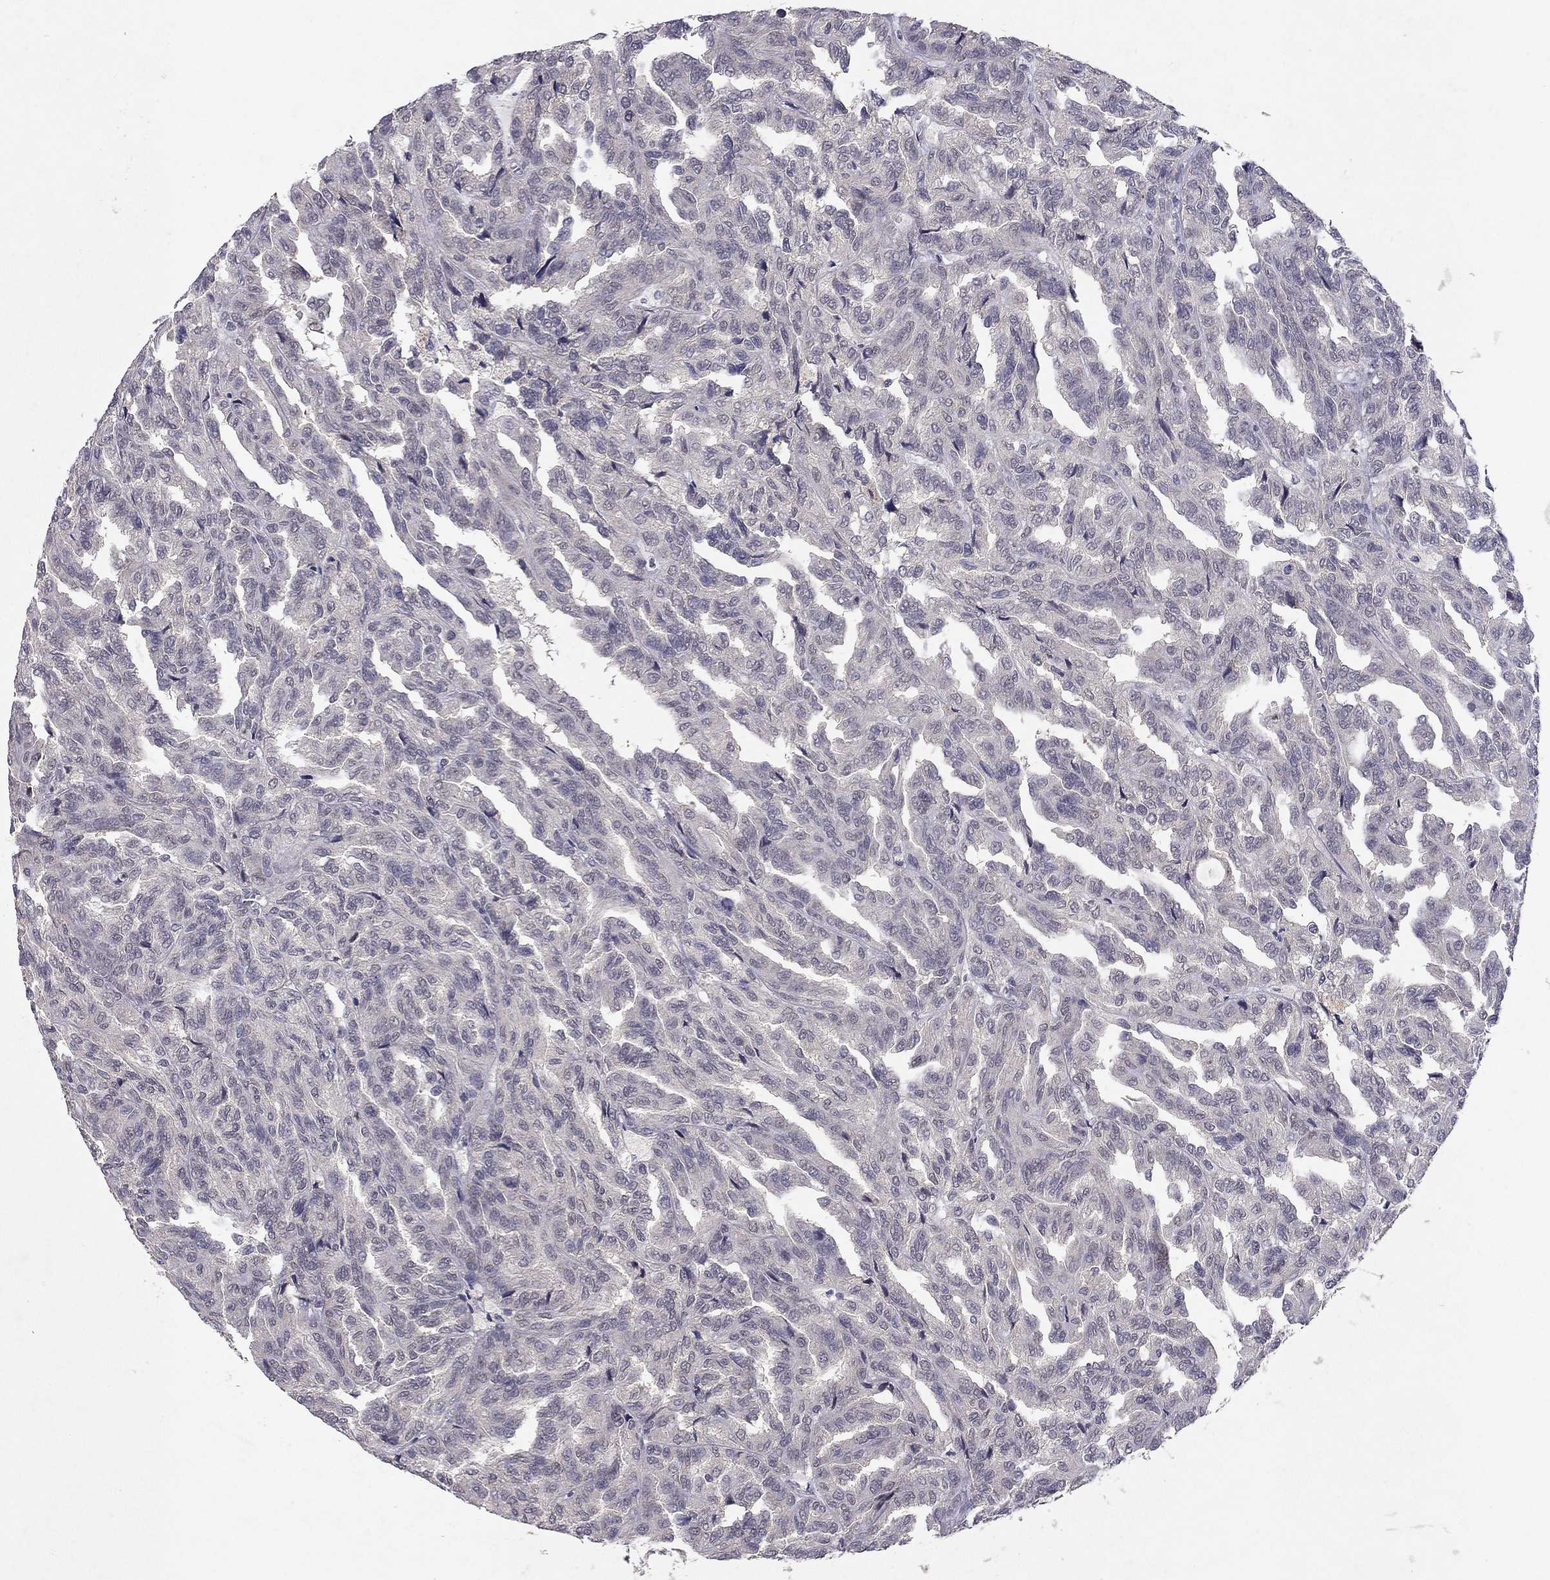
{"staining": {"intensity": "negative", "quantity": "none", "location": "none"}, "tissue": "renal cancer", "cell_type": "Tumor cells", "image_type": "cancer", "snomed": [{"axis": "morphology", "description": "Adenocarcinoma, NOS"}, {"axis": "topography", "description": "Kidney"}], "caption": "Protein analysis of renal cancer exhibits no significant positivity in tumor cells. (DAB immunohistochemistry visualized using brightfield microscopy, high magnification).", "gene": "ESR2", "patient": {"sex": "male", "age": 79}}